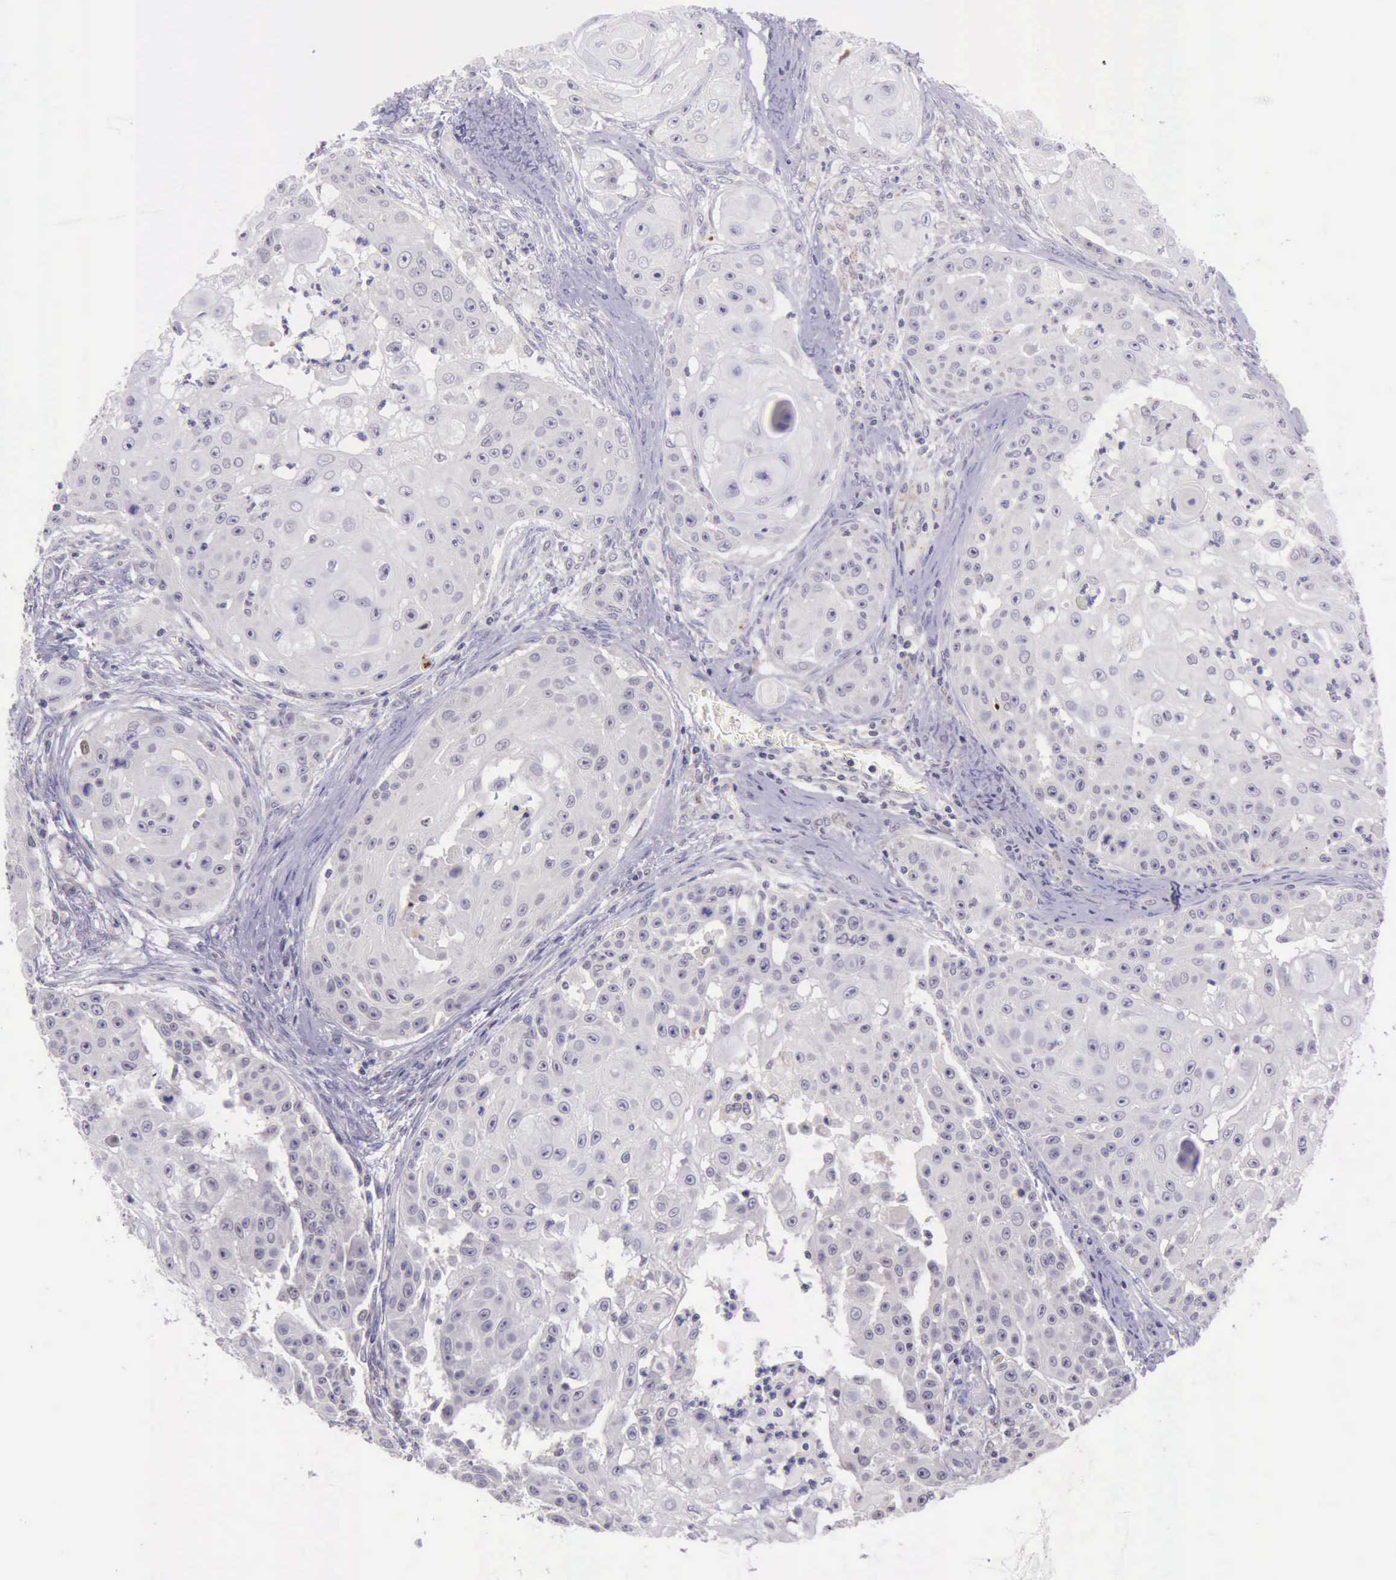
{"staining": {"intensity": "strong", "quantity": "<25%", "location": "nuclear"}, "tissue": "skin cancer", "cell_type": "Tumor cells", "image_type": "cancer", "snomed": [{"axis": "morphology", "description": "Squamous cell carcinoma, NOS"}, {"axis": "topography", "description": "Skin"}], "caption": "About <25% of tumor cells in human skin squamous cell carcinoma display strong nuclear protein positivity as visualized by brown immunohistochemical staining.", "gene": "PARP1", "patient": {"sex": "female", "age": 57}}